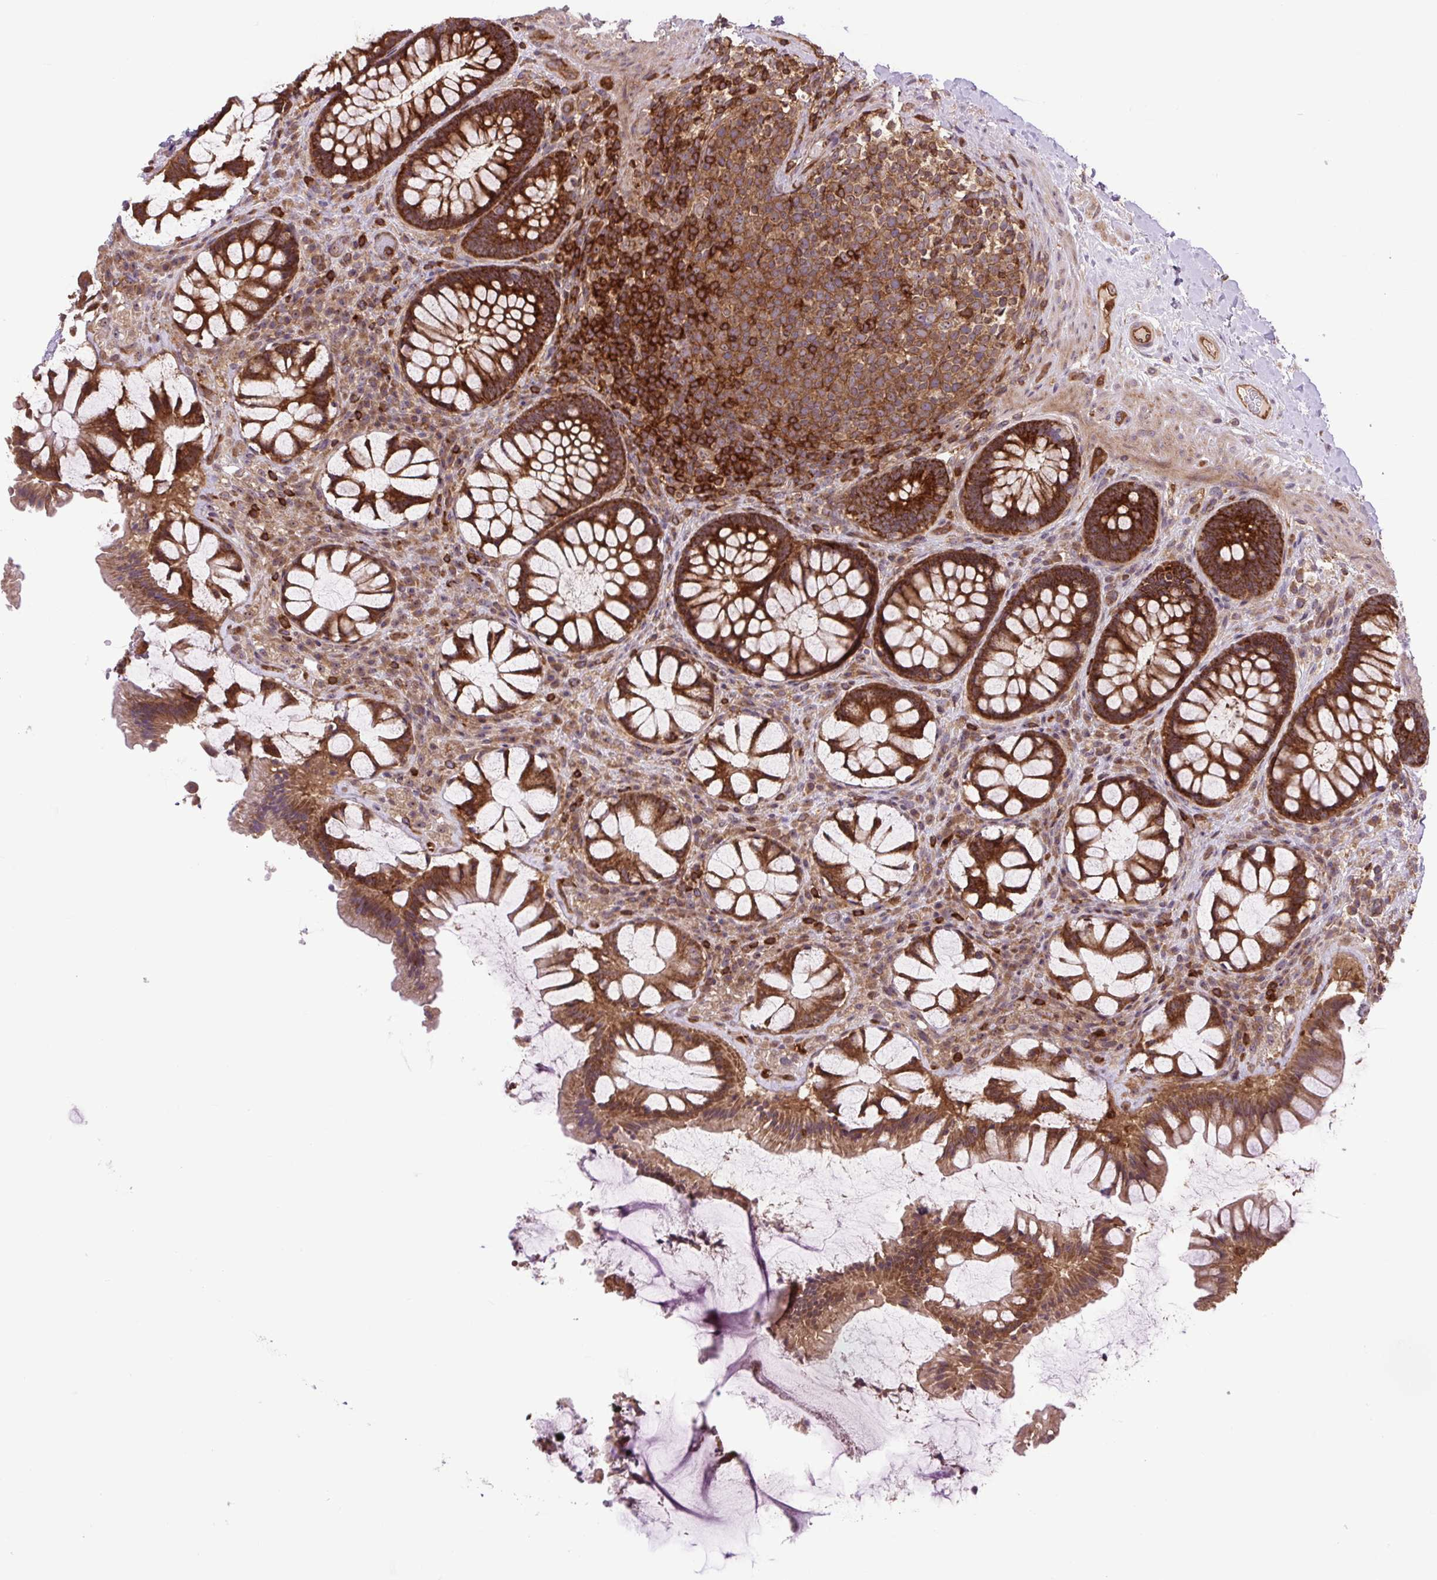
{"staining": {"intensity": "strong", "quantity": ">75%", "location": "cytoplasmic/membranous"}, "tissue": "rectum", "cell_type": "Glandular cells", "image_type": "normal", "snomed": [{"axis": "morphology", "description": "Normal tissue, NOS"}, {"axis": "topography", "description": "Rectum"}], "caption": "Benign rectum was stained to show a protein in brown. There is high levels of strong cytoplasmic/membranous expression in approximately >75% of glandular cells.", "gene": "PLCG1", "patient": {"sex": "female", "age": 58}}